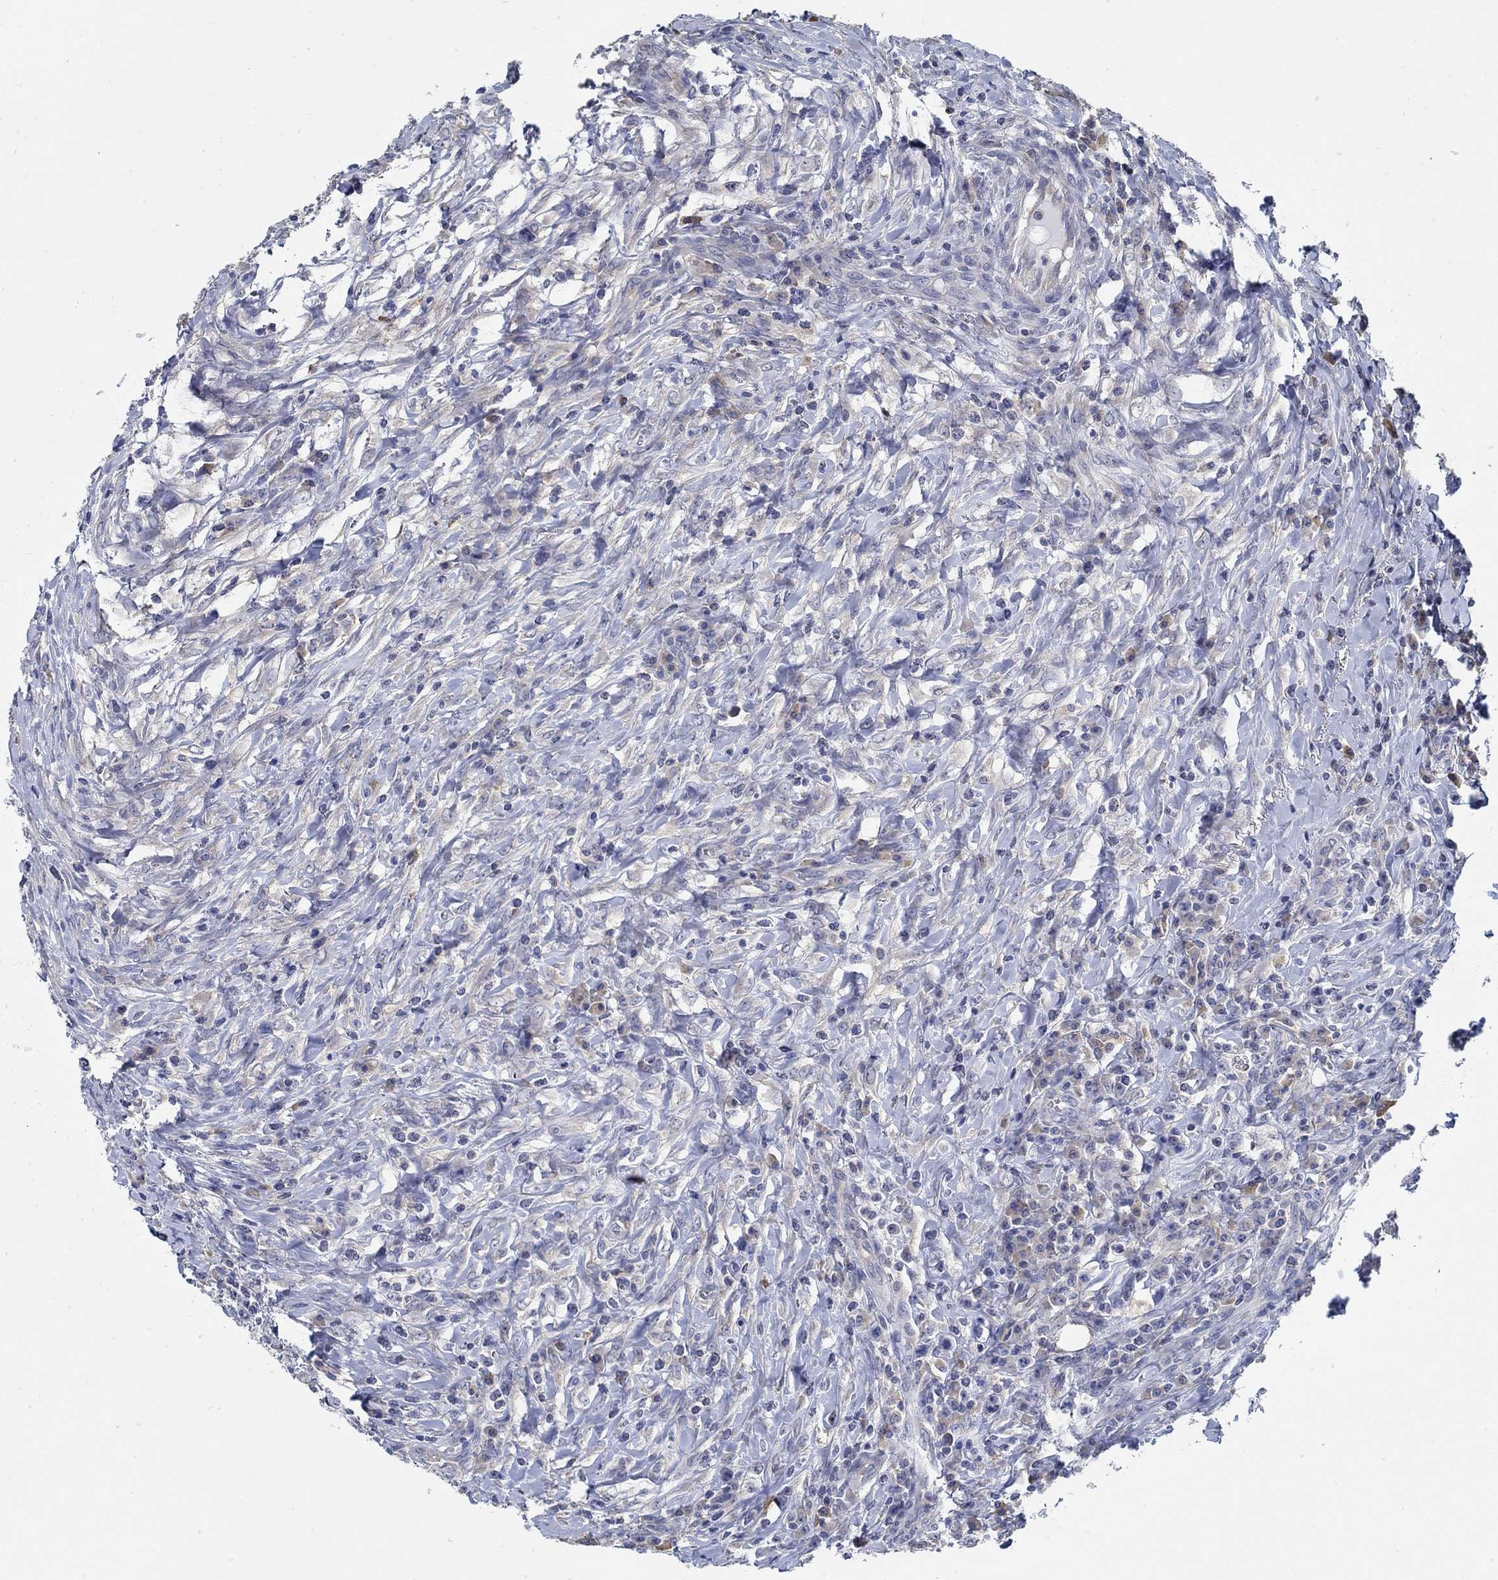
{"staining": {"intensity": "weak", "quantity": "<25%", "location": "cytoplasmic/membranous"}, "tissue": "colorectal cancer", "cell_type": "Tumor cells", "image_type": "cancer", "snomed": [{"axis": "morphology", "description": "Adenocarcinoma, NOS"}, {"axis": "topography", "description": "Colon"}], "caption": "Histopathology image shows no protein positivity in tumor cells of colorectal cancer tissue.", "gene": "PCDH11X", "patient": {"sex": "male", "age": 53}}